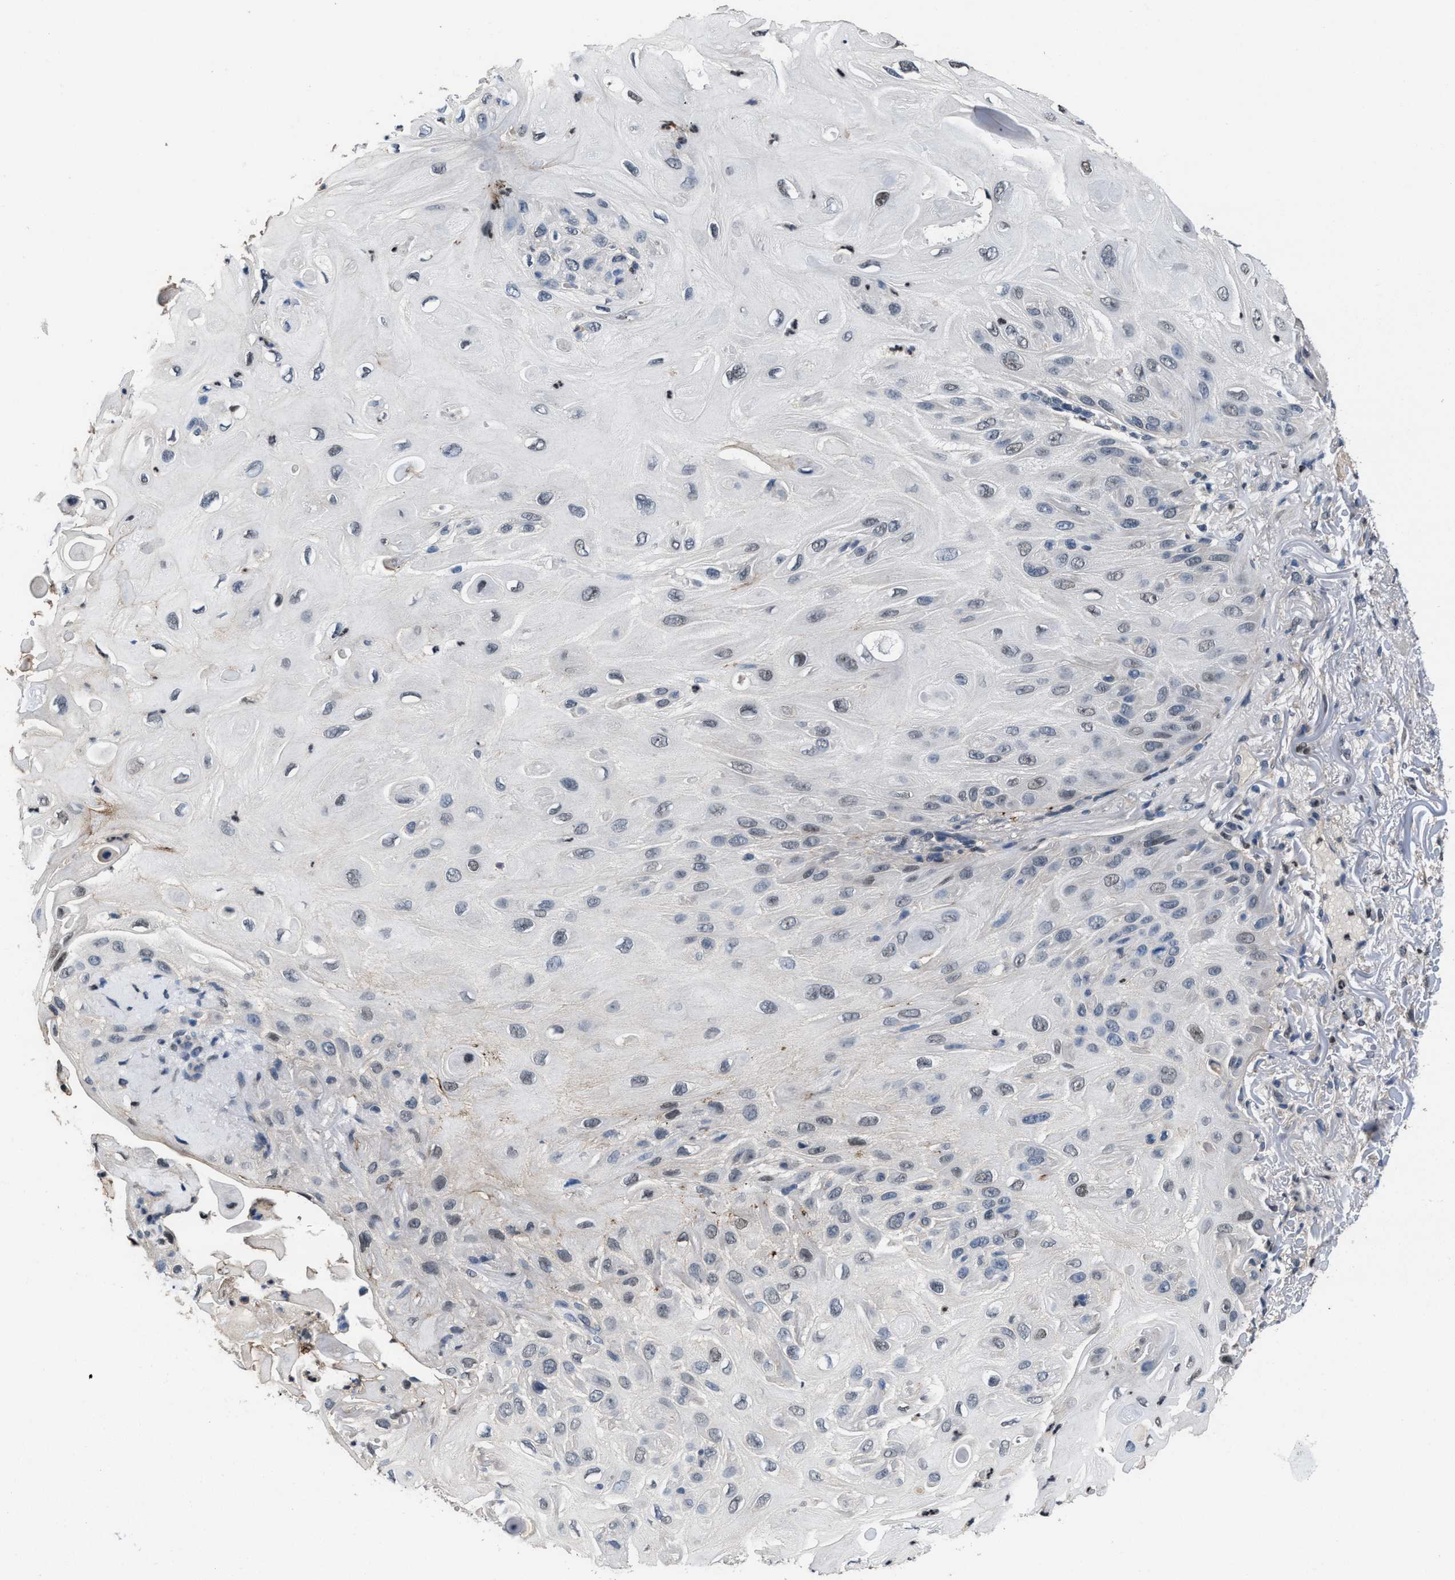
{"staining": {"intensity": "negative", "quantity": "none", "location": "none"}, "tissue": "skin cancer", "cell_type": "Tumor cells", "image_type": "cancer", "snomed": [{"axis": "morphology", "description": "Squamous cell carcinoma, NOS"}, {"axis": "topography", "description": "Skin"}], "caption": "The image demonstrates no significant positivity in tumor cells of squamous cell carcinoma (skin).", "gene": "ZNF20", "patient": {"sex": "female", "age": 77}}